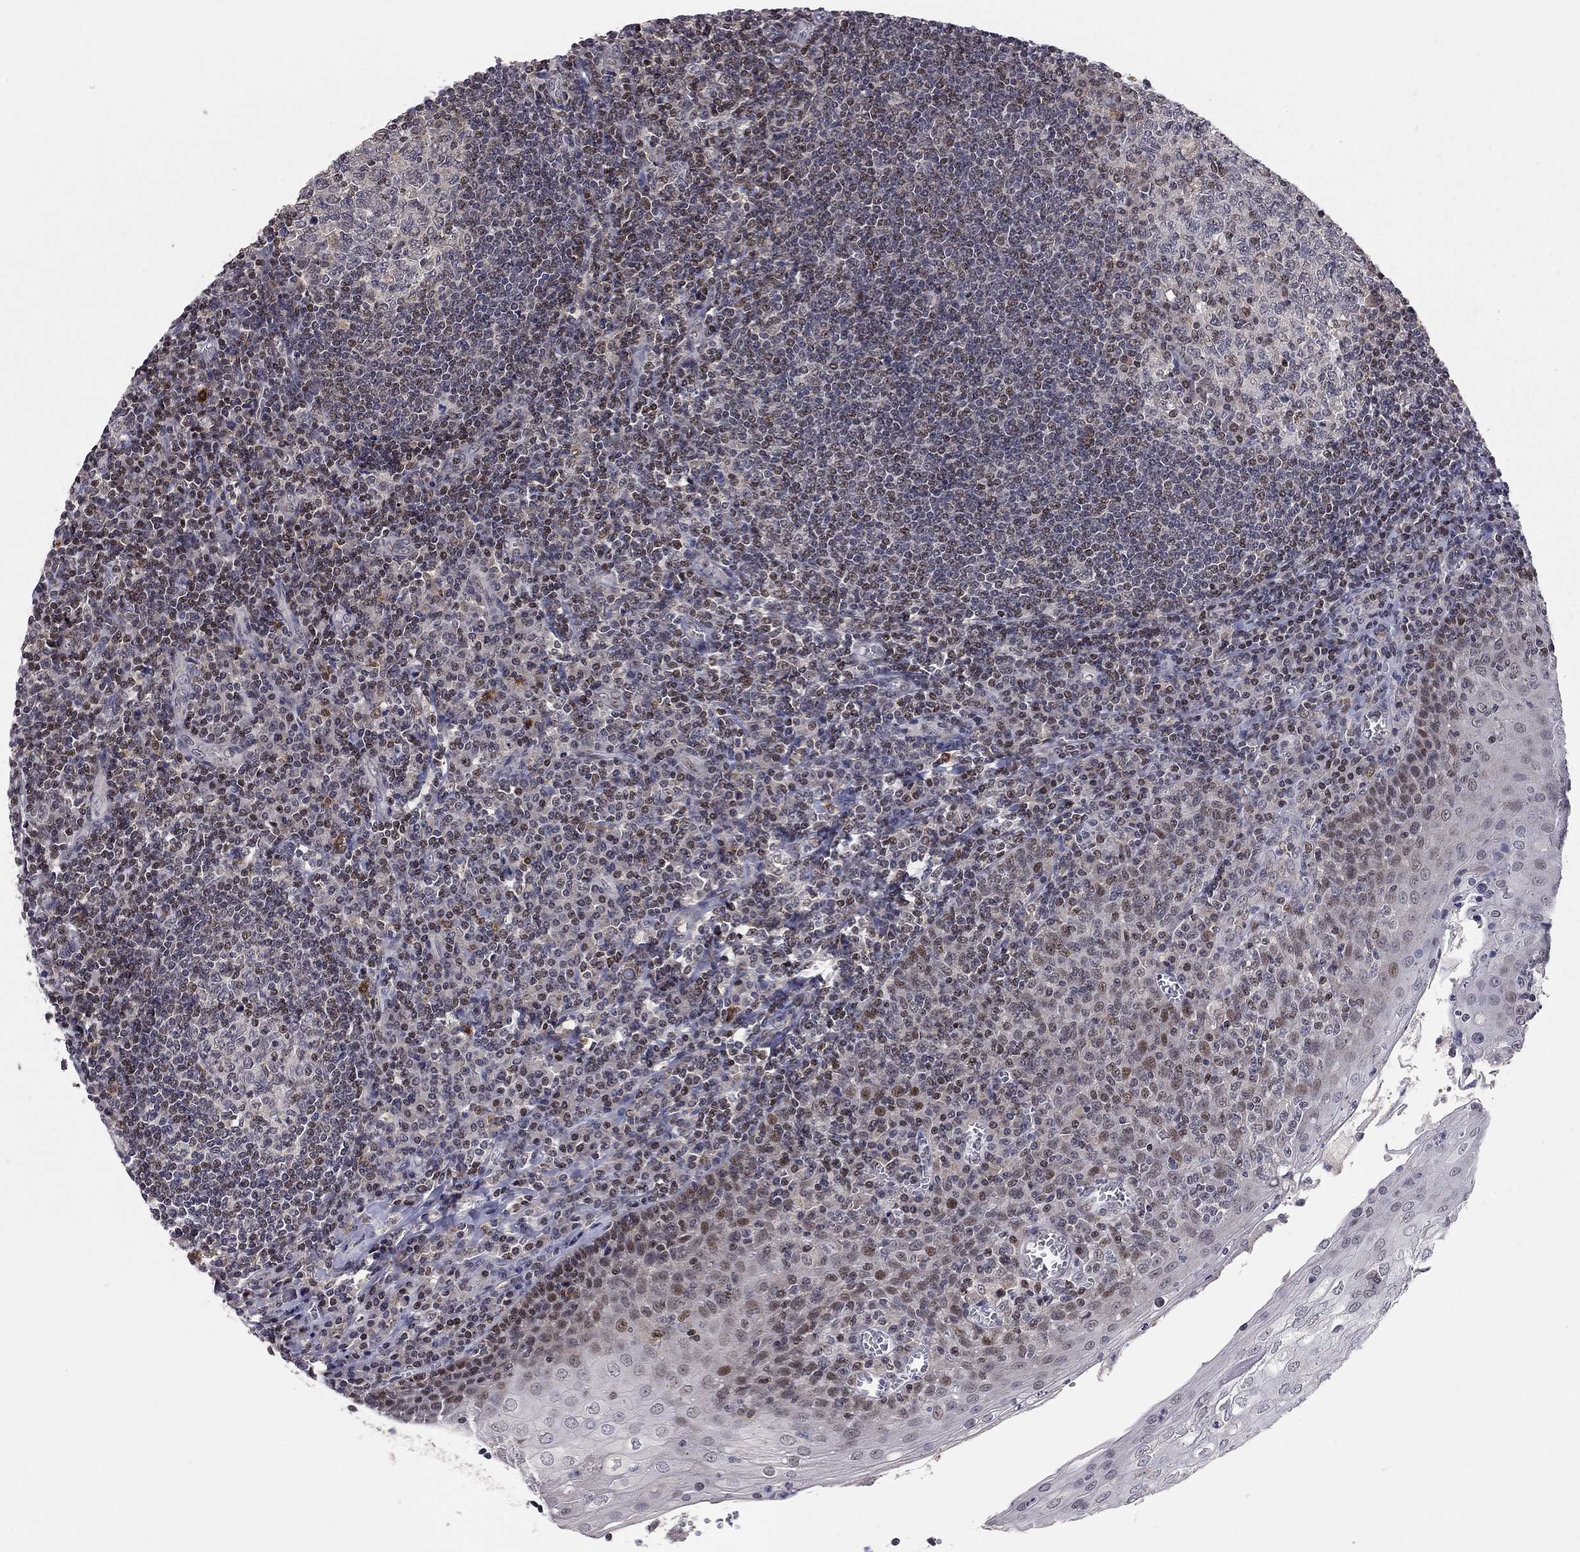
{"staining": {"intensity": "moderate", "quantity": "<25%", "location": "nuclear"}, "tissue": "tonsil", "cell_type": "Germinal center cells", "image_type": "normal", "snomed": [{"axis": "morphology", "description": "Normal tissue, NOS"}, {"axis": "topography", "description": "Tonsil"}], "caption": "A photomicrograph showing moderate nuclear positivity in approximately <25% of germinal center cells in benign tonsil, as visualized by brown immunohistochemical staining.", "gene": "HDAC3", "patient": {"sex": "male", "age": 33}}